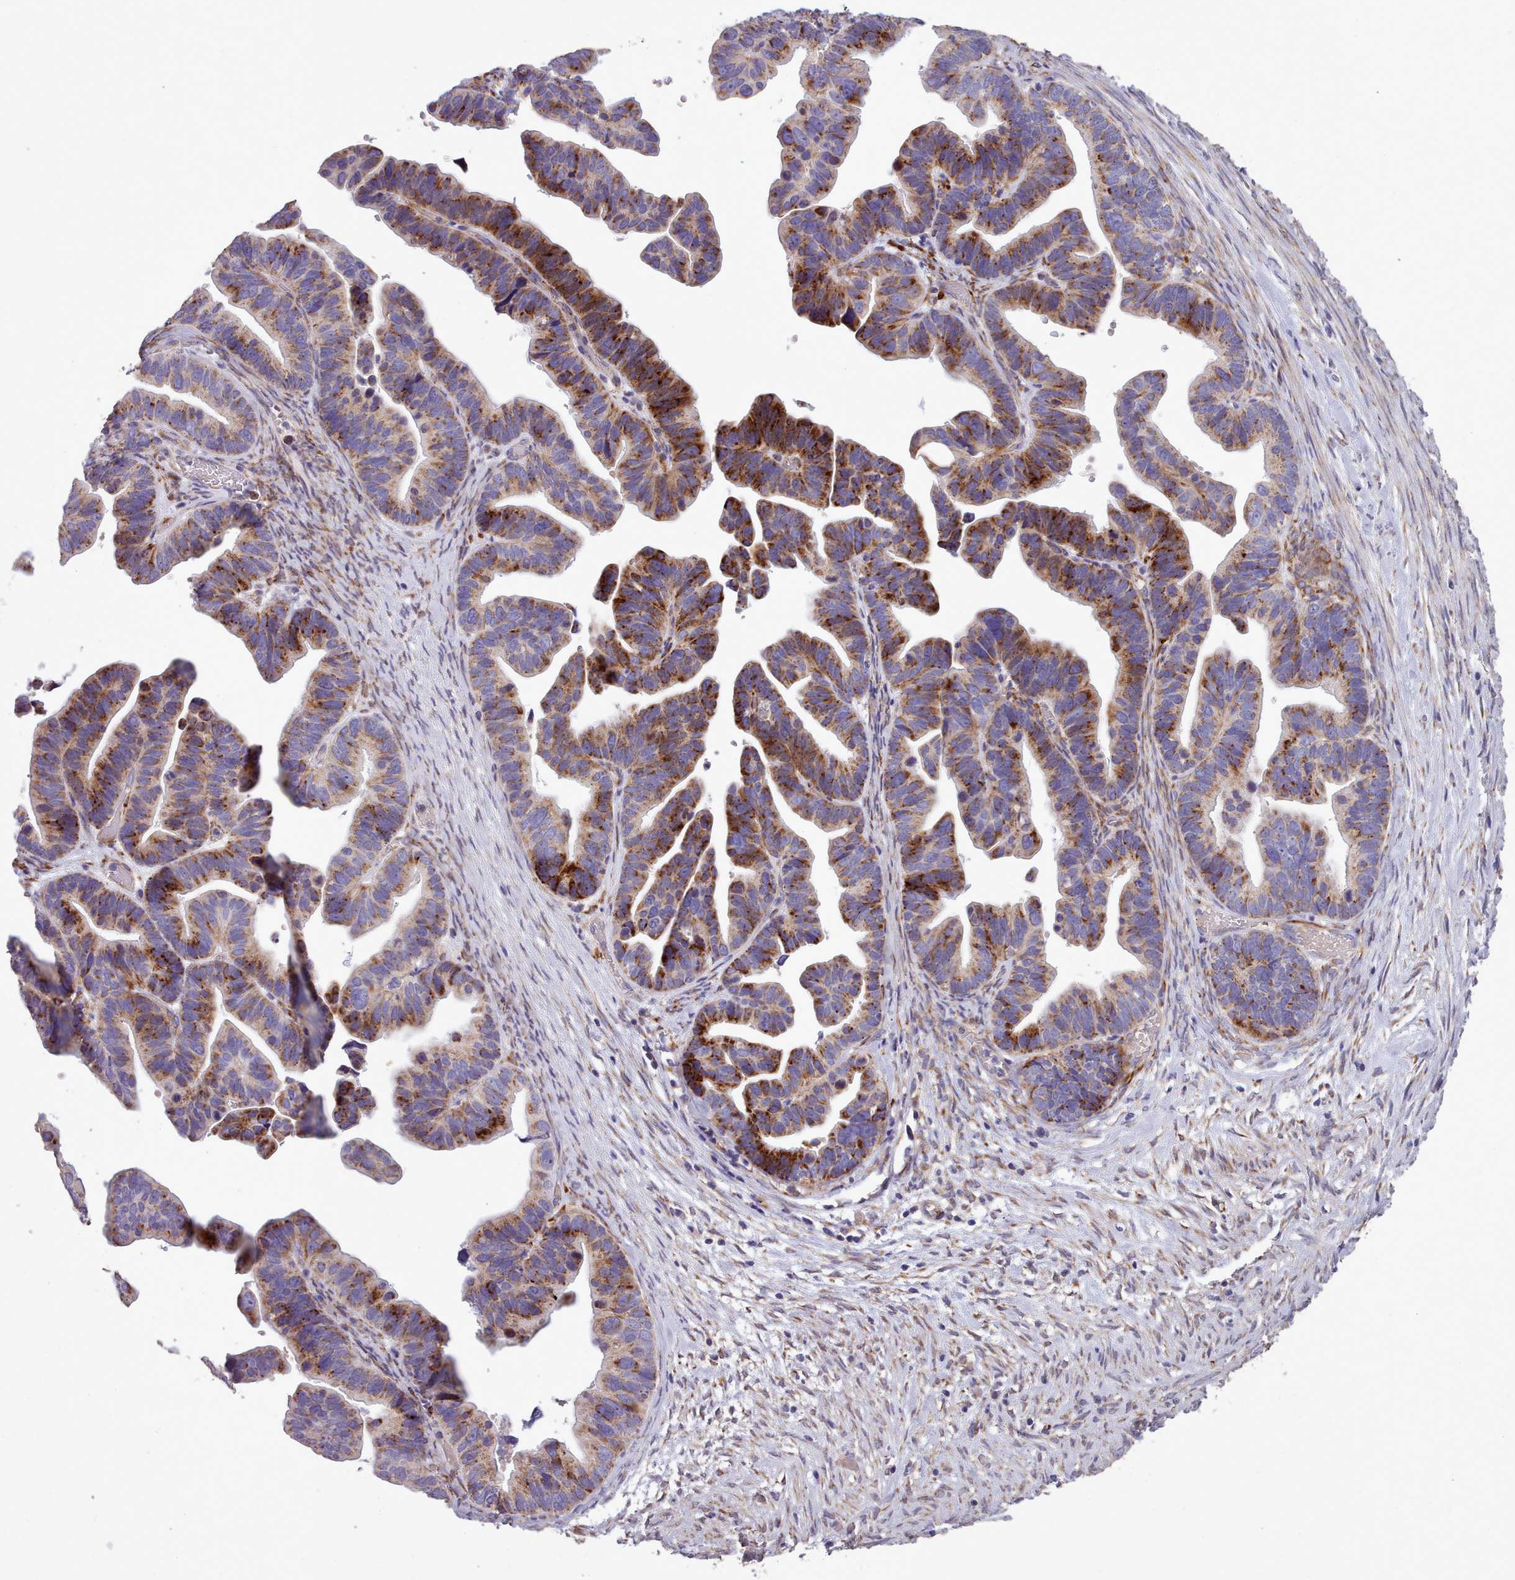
{"staining": {"intensity": "moderate", "quantity": "25%-75%", "location": "cytoplasmic/membranous"}, "tissue": "ovarian cancer", "cell_type": "Tumor cells", "image_type": "cancer", "snomed": [{"axis": "morphology", "description": "Cystadenocarcinoma, serous, NOS"}, {"axis": "topography", "description": "Ovary"}], "caption": "High-magnification brightfield microscopy of ovarian serous cystadenocarcinoma stained with DAB (3,3'-diaminobenzidine) (brown) and counterstained with hematoxylin (blue). tumor cells exhibit moderate cytoplasmic/membranous positivity is seen in approximately25%-75% of cells.", "gene": "FKBP10", "patient": {"sex": "female", "age": 56}}